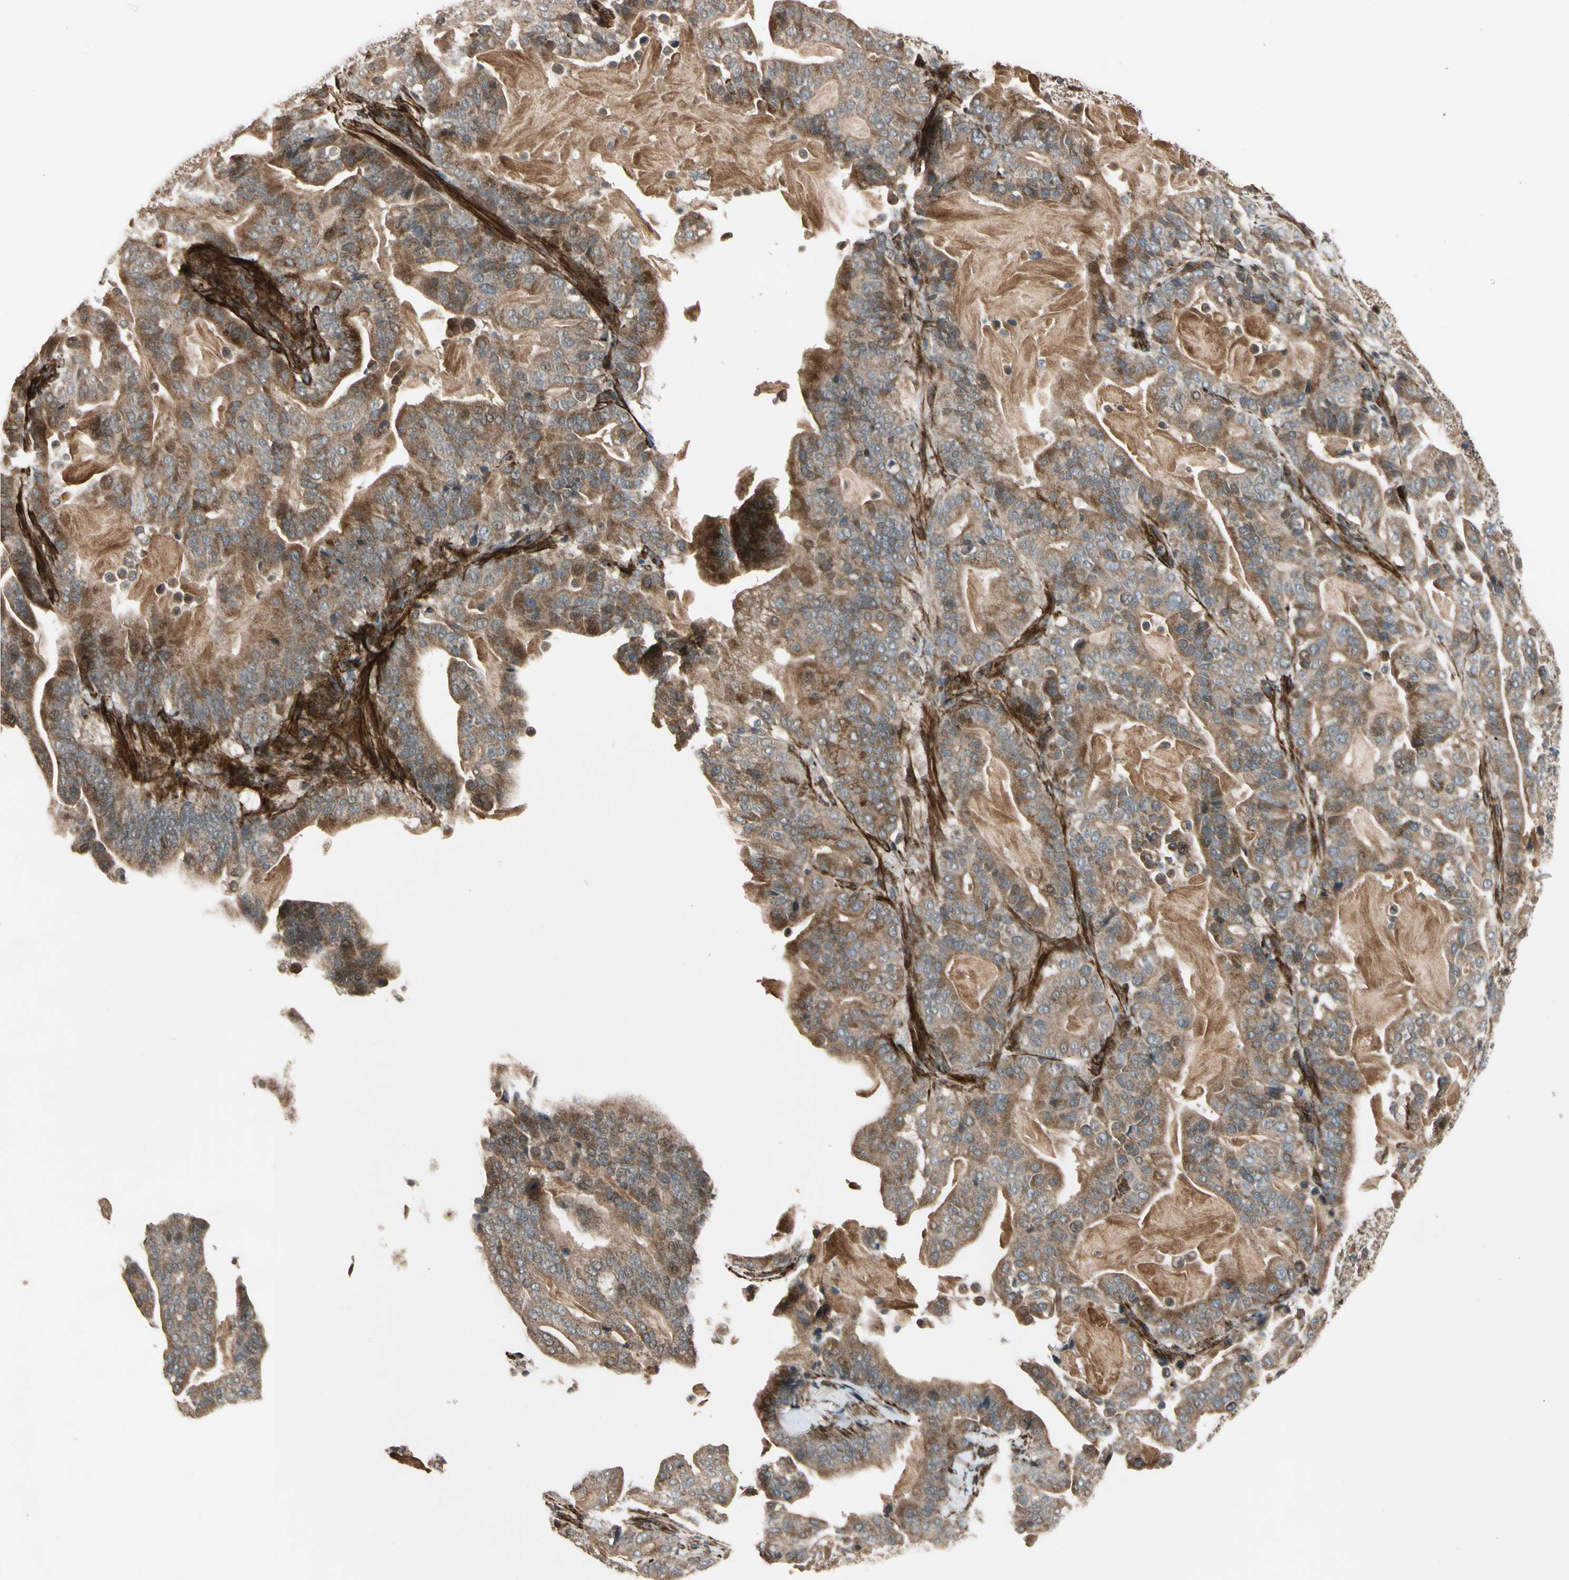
{"staining": {"intensity": "moderate", "quantity": ">75%", "location": "cytoplasmic/membranous"}, "tissue": "pancreatic cancer", "cell_type": "Tumor cells", "image_type": "cancer", "snomed": [{"axis": "morphology", "description": "Adenocarcinoma, NOS"}, {"axis": "topography", "description": "Pancreas"}], "caption": "Pancreatic cancer (adenocarcinoma) stained for a protein demonstrates moderate cytoplasmic/membranous positivity in tumor cells.", "gene": "GCK", "patient": {"sex": "male", "age": 63}}